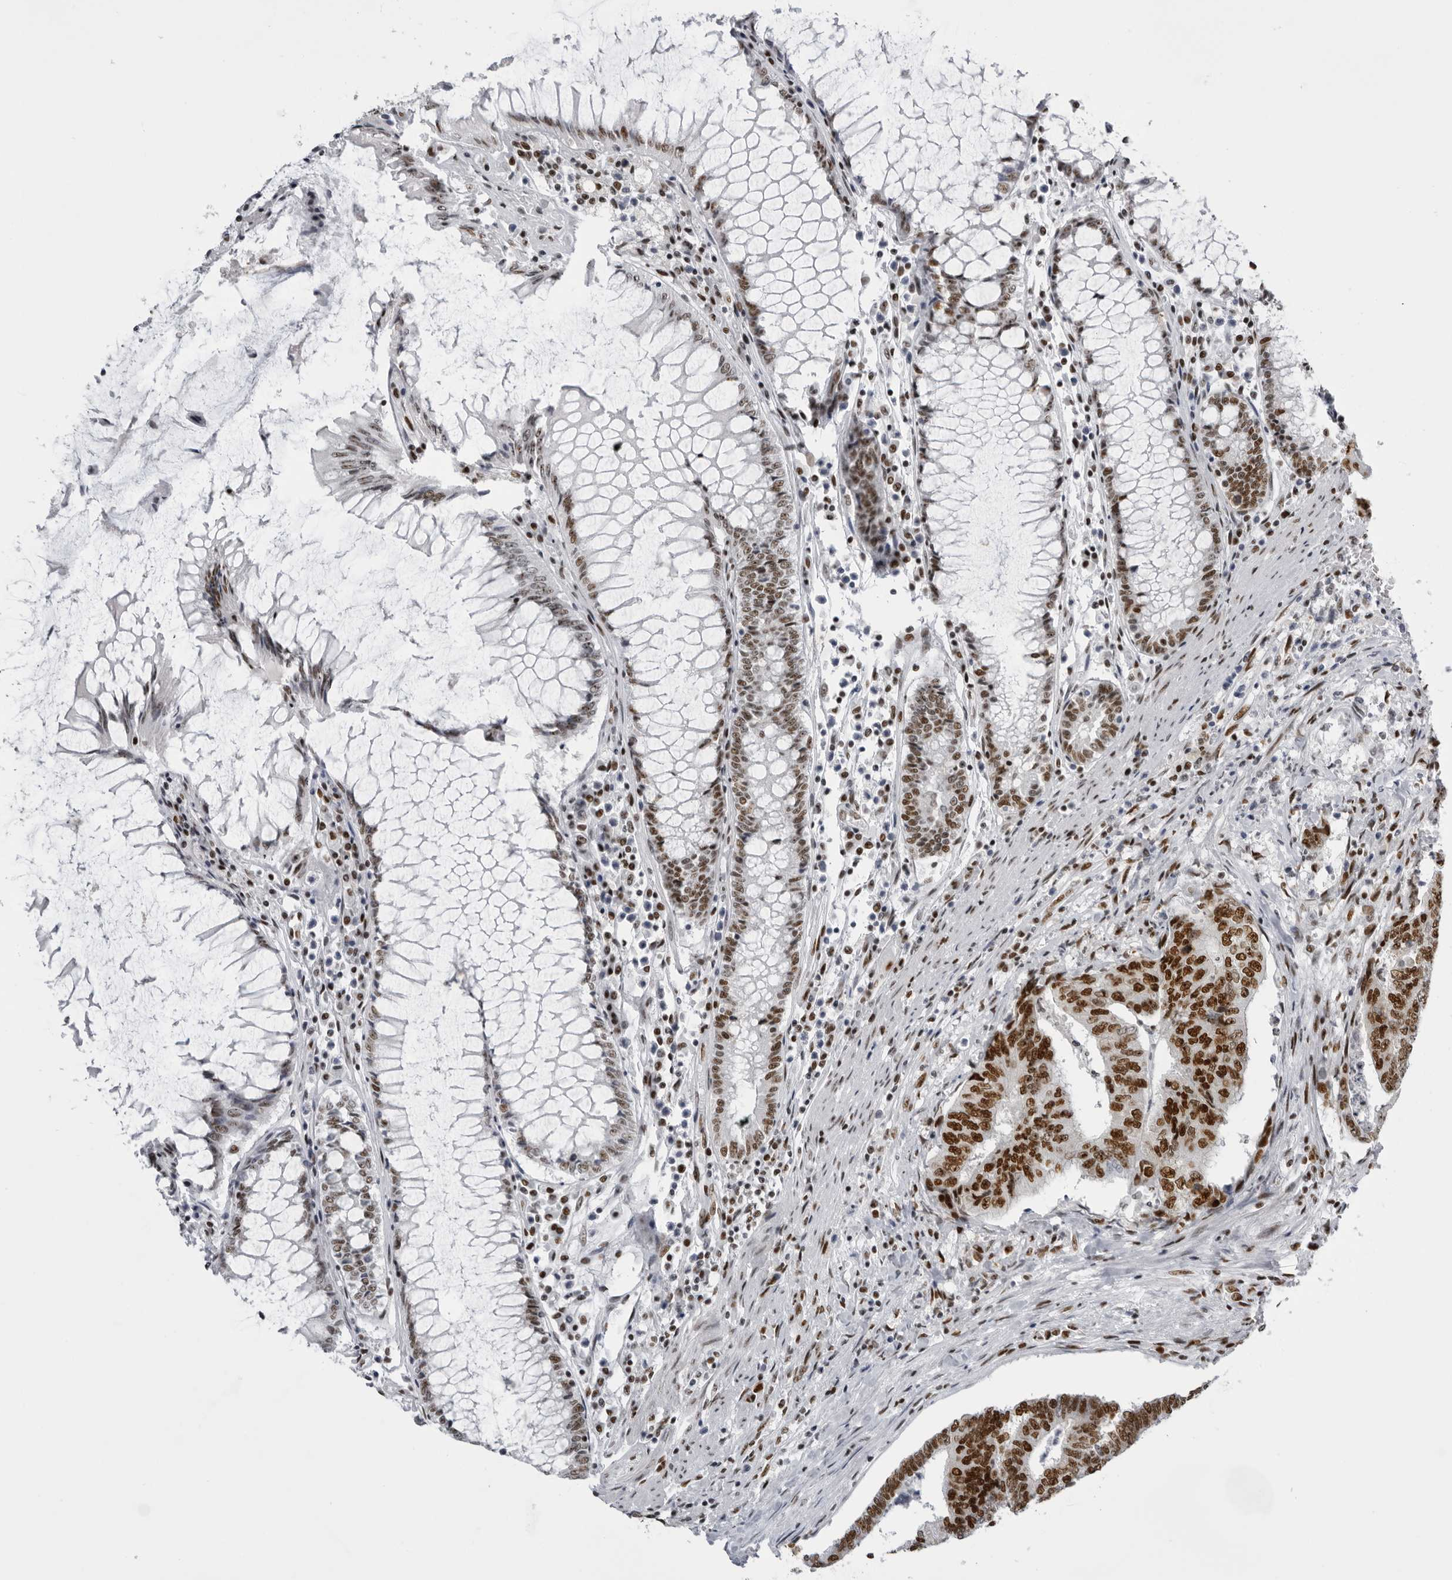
{"staining": {"intensity": "strong", "quantity": ">75%", "location": "nuclear"}, "tissue": "colorectal cancer", "cell_type": "Tumor cells", "image_type": "cancer", "snomed": [{"axis": "morphology", "description": "Adenocarcinoma, NOS"}, {"axis": "topography", "description": "Colon"}], "caption": "A histopathology image of human colorectal cancer stained for a protein displays strong nuclear brown staining in tumor cells.", "gene": "DHX9", "patient": {"sex": "female", "age": 67}}